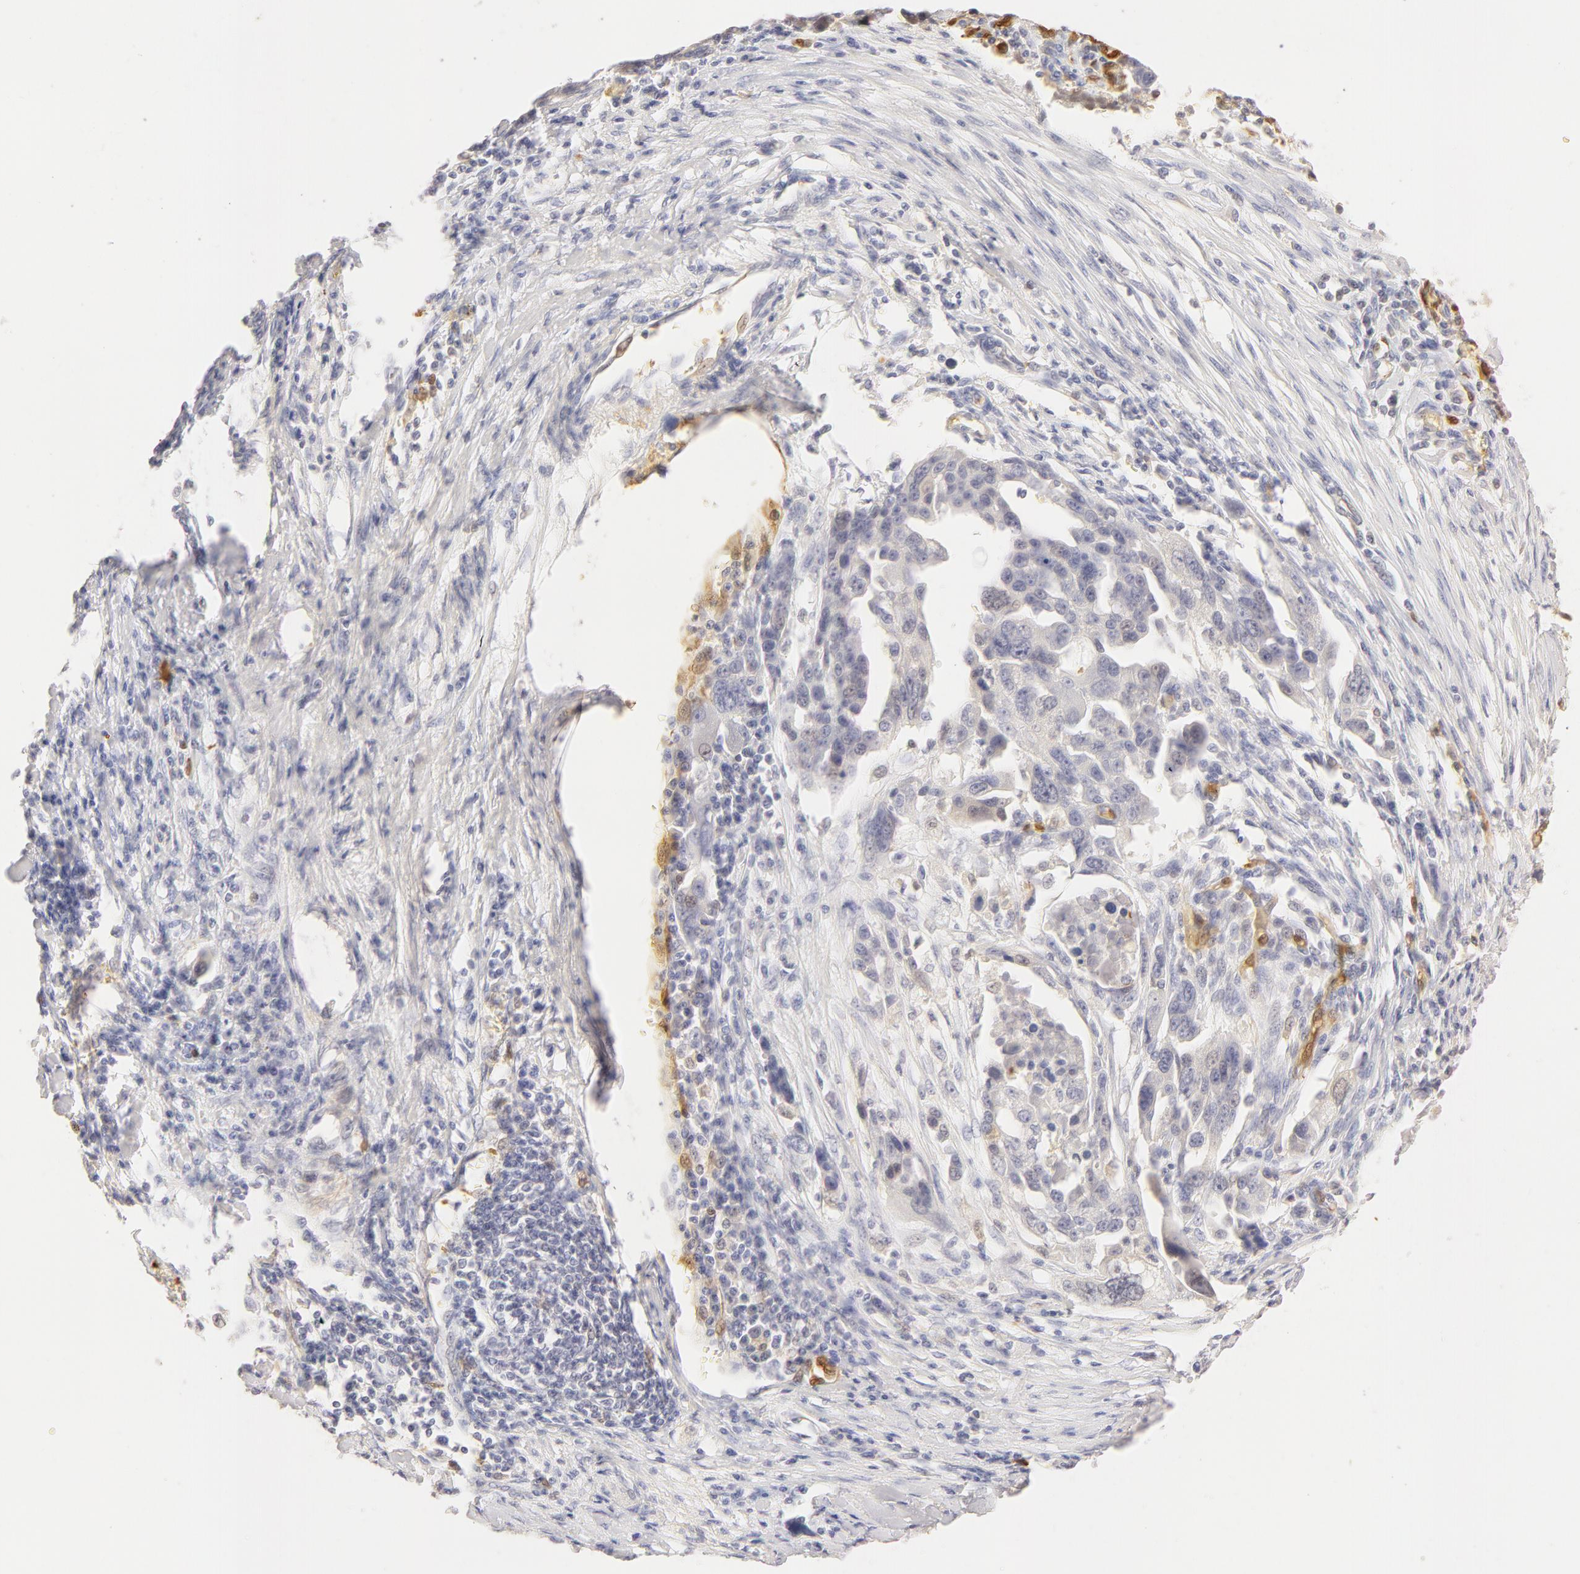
{"staining": {"intensity": "negative", "quantity": "none", "location": "none"}, "tissue": "ovarian cancer", "cell_type": "Tumor cells", "image_type": "cancer", "snomed": [{"axis": "morphology", "description": "Carcinoma, endometroid"}, {"axis": "topography", "description": "Ovary"}], "caption": "Tumor cells are negative for protein expression in human endometroid carcinoma (ovarian). The staining is performed using DAB (3,3'-diaminobenzidine) brown chromogen with nuclei counter-stained in using hematoxylin.", "gene": "CA2", "patient": {"sex": "female", "age": 75}}